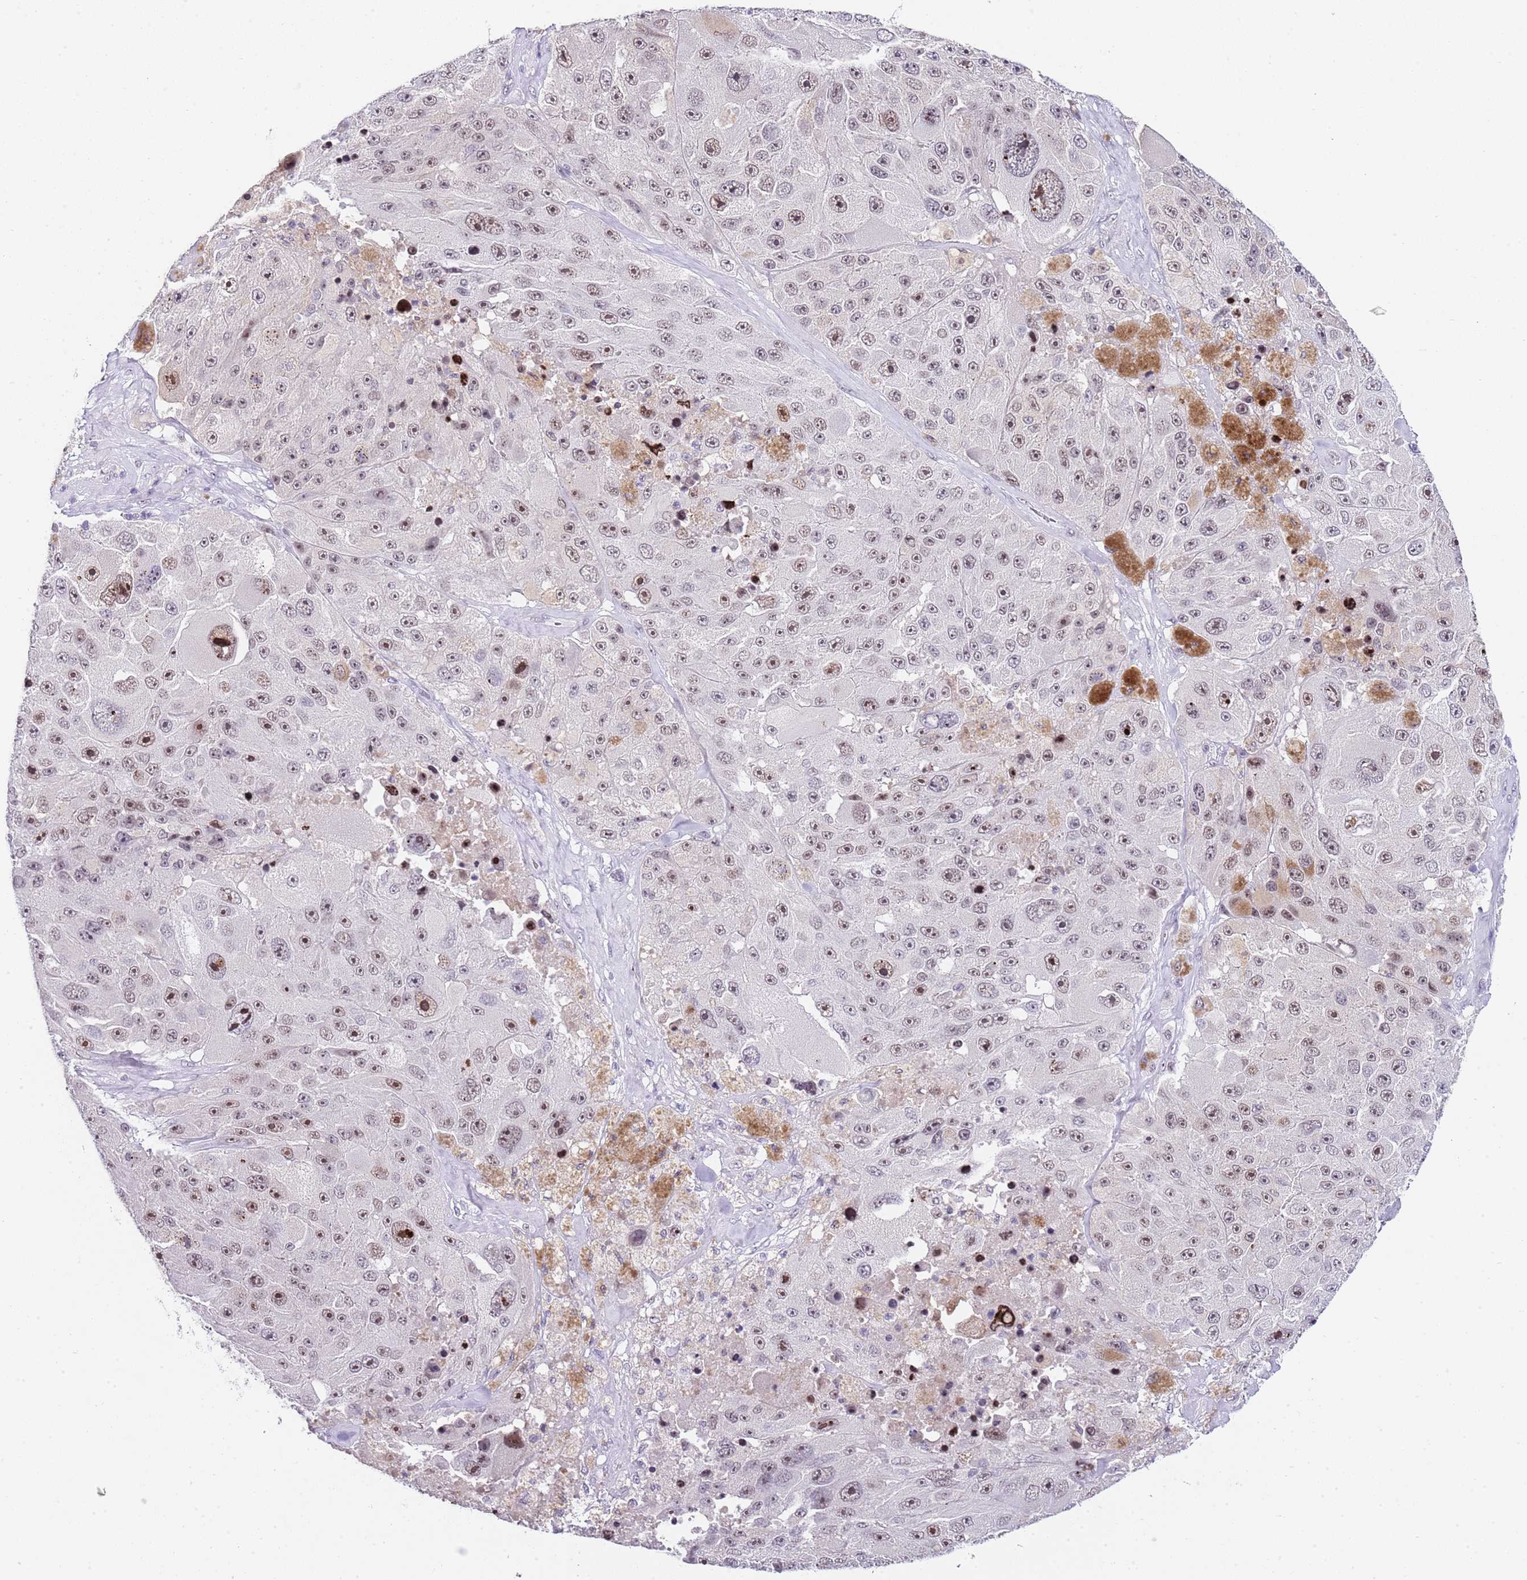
{"staining": {"intensity": "moderate", "quantity": ">75%", "location": "nuclear"}, "tissue": "melanoma", "cell_type": "Tumor cells", "image_type": "cancer", "snomed": [{"axis": "morphology", "description": "Malignant melanoma, Metastatic site"}, {"axis": "topography", "description": "Lymph node"}], "caption": "Brown immunohistochemical staining in malignant melanoma (metastatic site) shows moderate nuclear staining in about >75% of tumor cells.", "gene": "NOP56", "patient": {"sex": "male", "age": 62}}